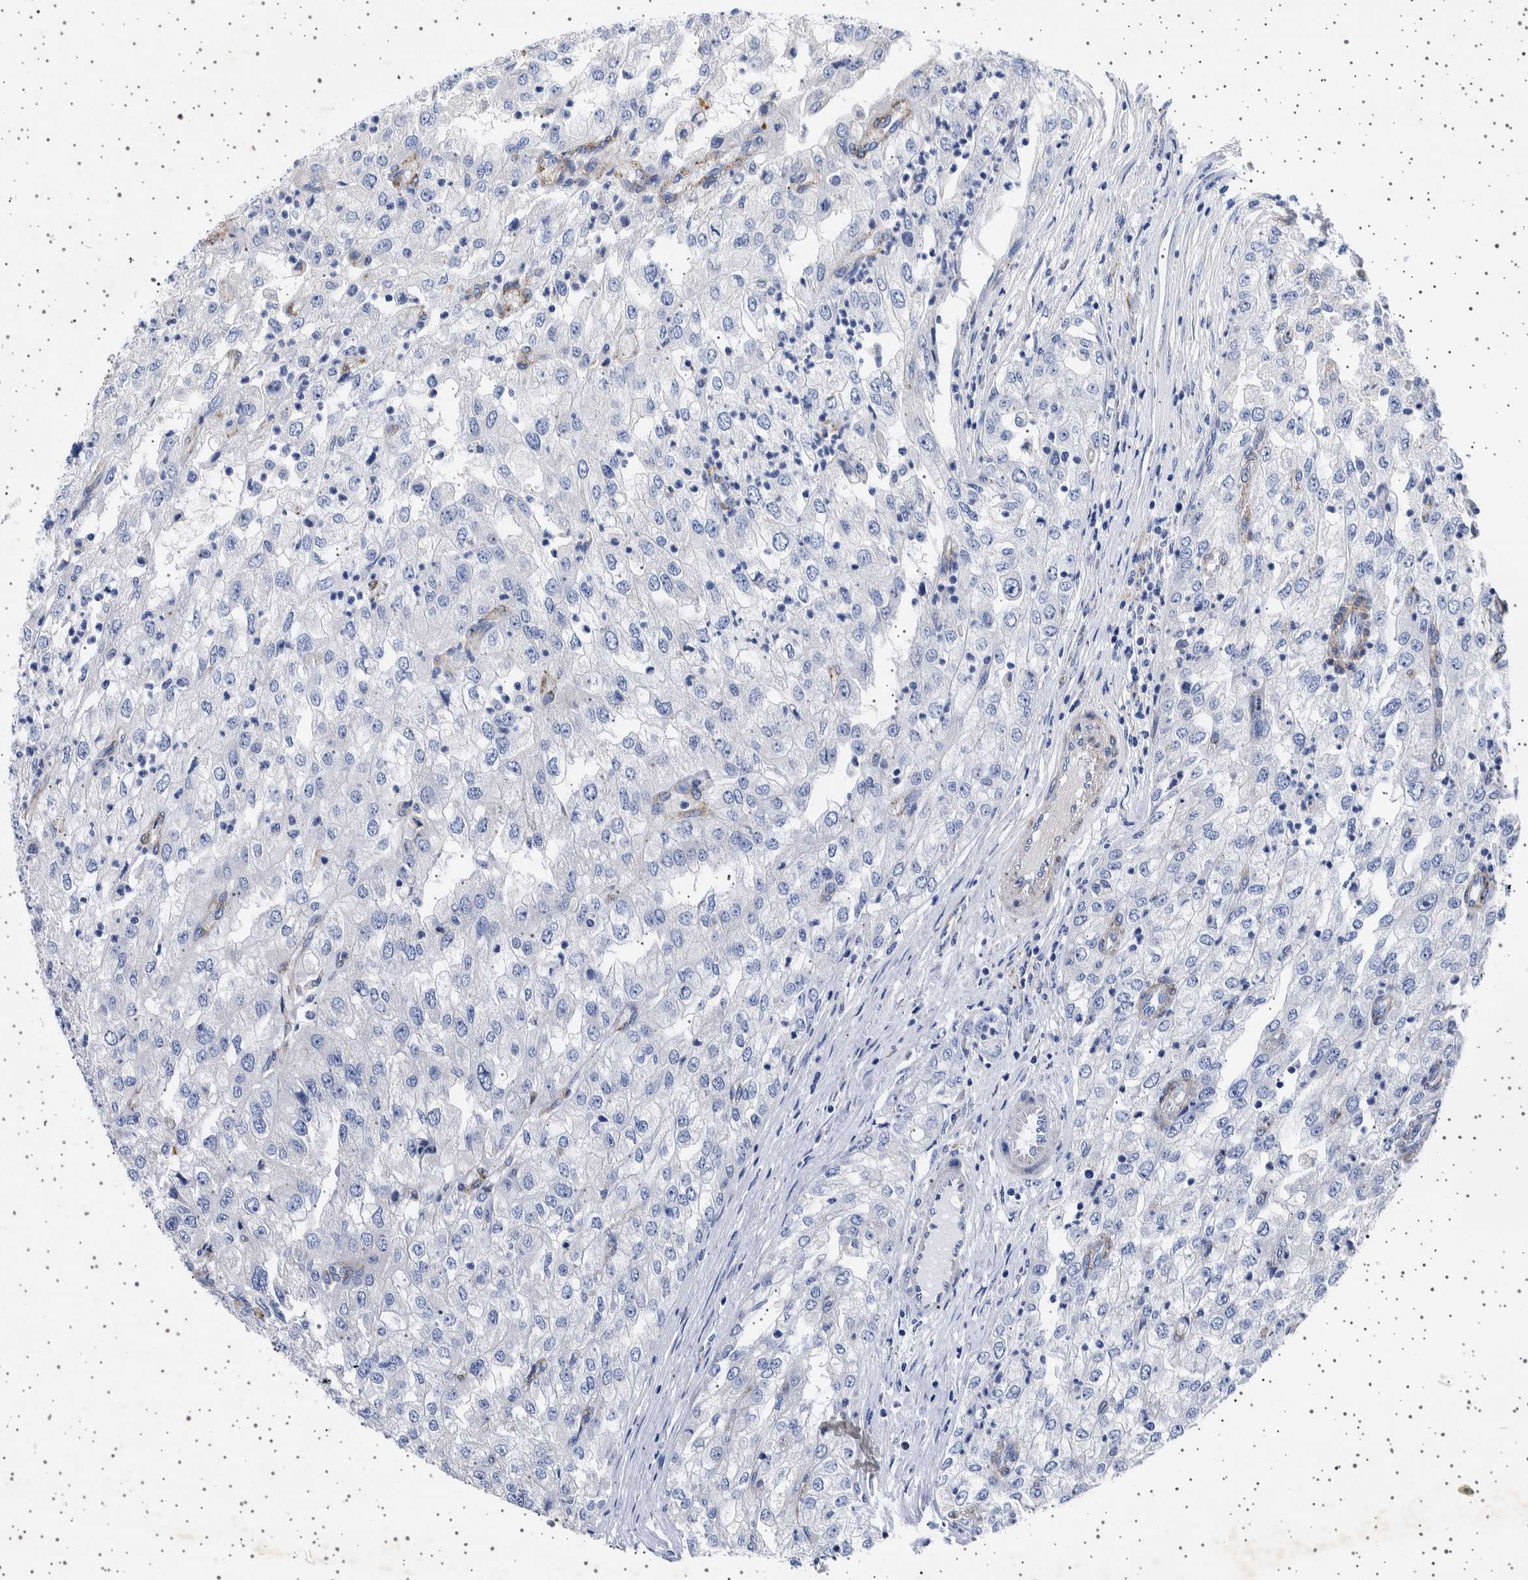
{"staining": {"intensity": "negative", "quantity": "none", "location": "none"}, "tissue": "renal cancer", "cell_type": "Tumor cells", "image_type": "cancer", "snomed": [{"axis": "morphology", "description": "Adenocarcinoma, NOS"}, {"axis": "topography", "description": "Kidney"}], "caption": "An IHC histopathology image of renal cancer (adenocarcinoma) is shown. There is no staining in tumor cells of renal cancer (adenocarcinoma). (DAB (3,3'-diaminobenzidine) IHC visualized using brightfield microscopy, high magnification).", "gene": "SEPTIN4", "patient": {"sex": "female", "age": 54}}